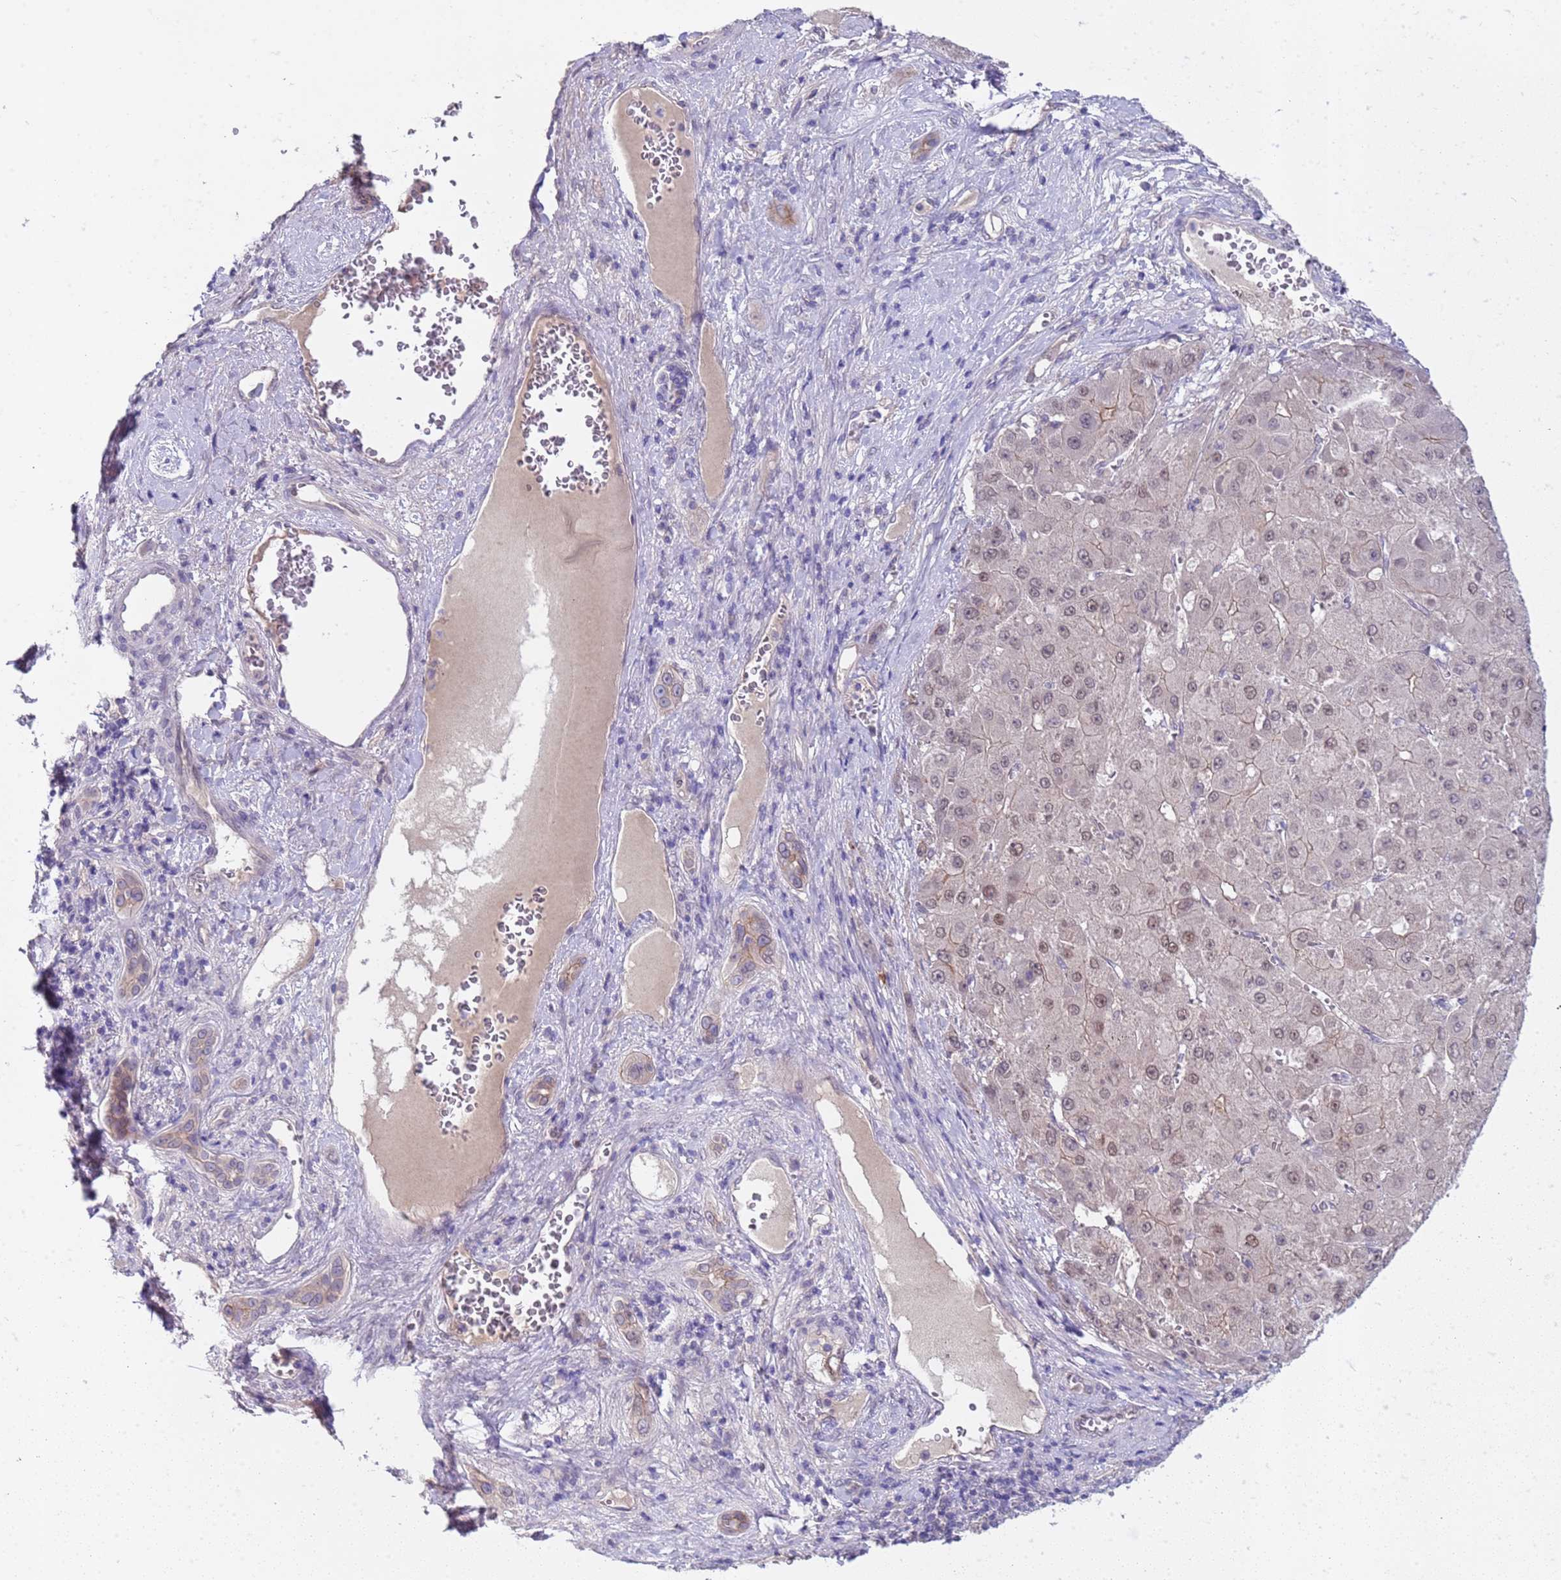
{"staining": {"intensity": "weak", "quantity": ">75%", "location": "nuclear"}, "tissue": "liver cancer", "cell_type": "Tumor cells", "image_type": "cancer", "snomed": [{"axis": "morphology", "description": "Carcinoma, Hepatocellular, NOS"}, {"axis": "topography", "description": "Liver"}], "caption": "An immunohistochemistry (IHC) photomicrograph of tumor tissue is shown. Protein staining in brown highlights weak nuclear positivity in hepatocellular carcinoma (liver) within tumor cells. The protein of interest is stained brown, and the nuclei are stained in blue (DAB IHC with brightfield microscopy, high magnification).", "gene": "TRMT10A", "patient": {"sex": "female", "age": 73}}